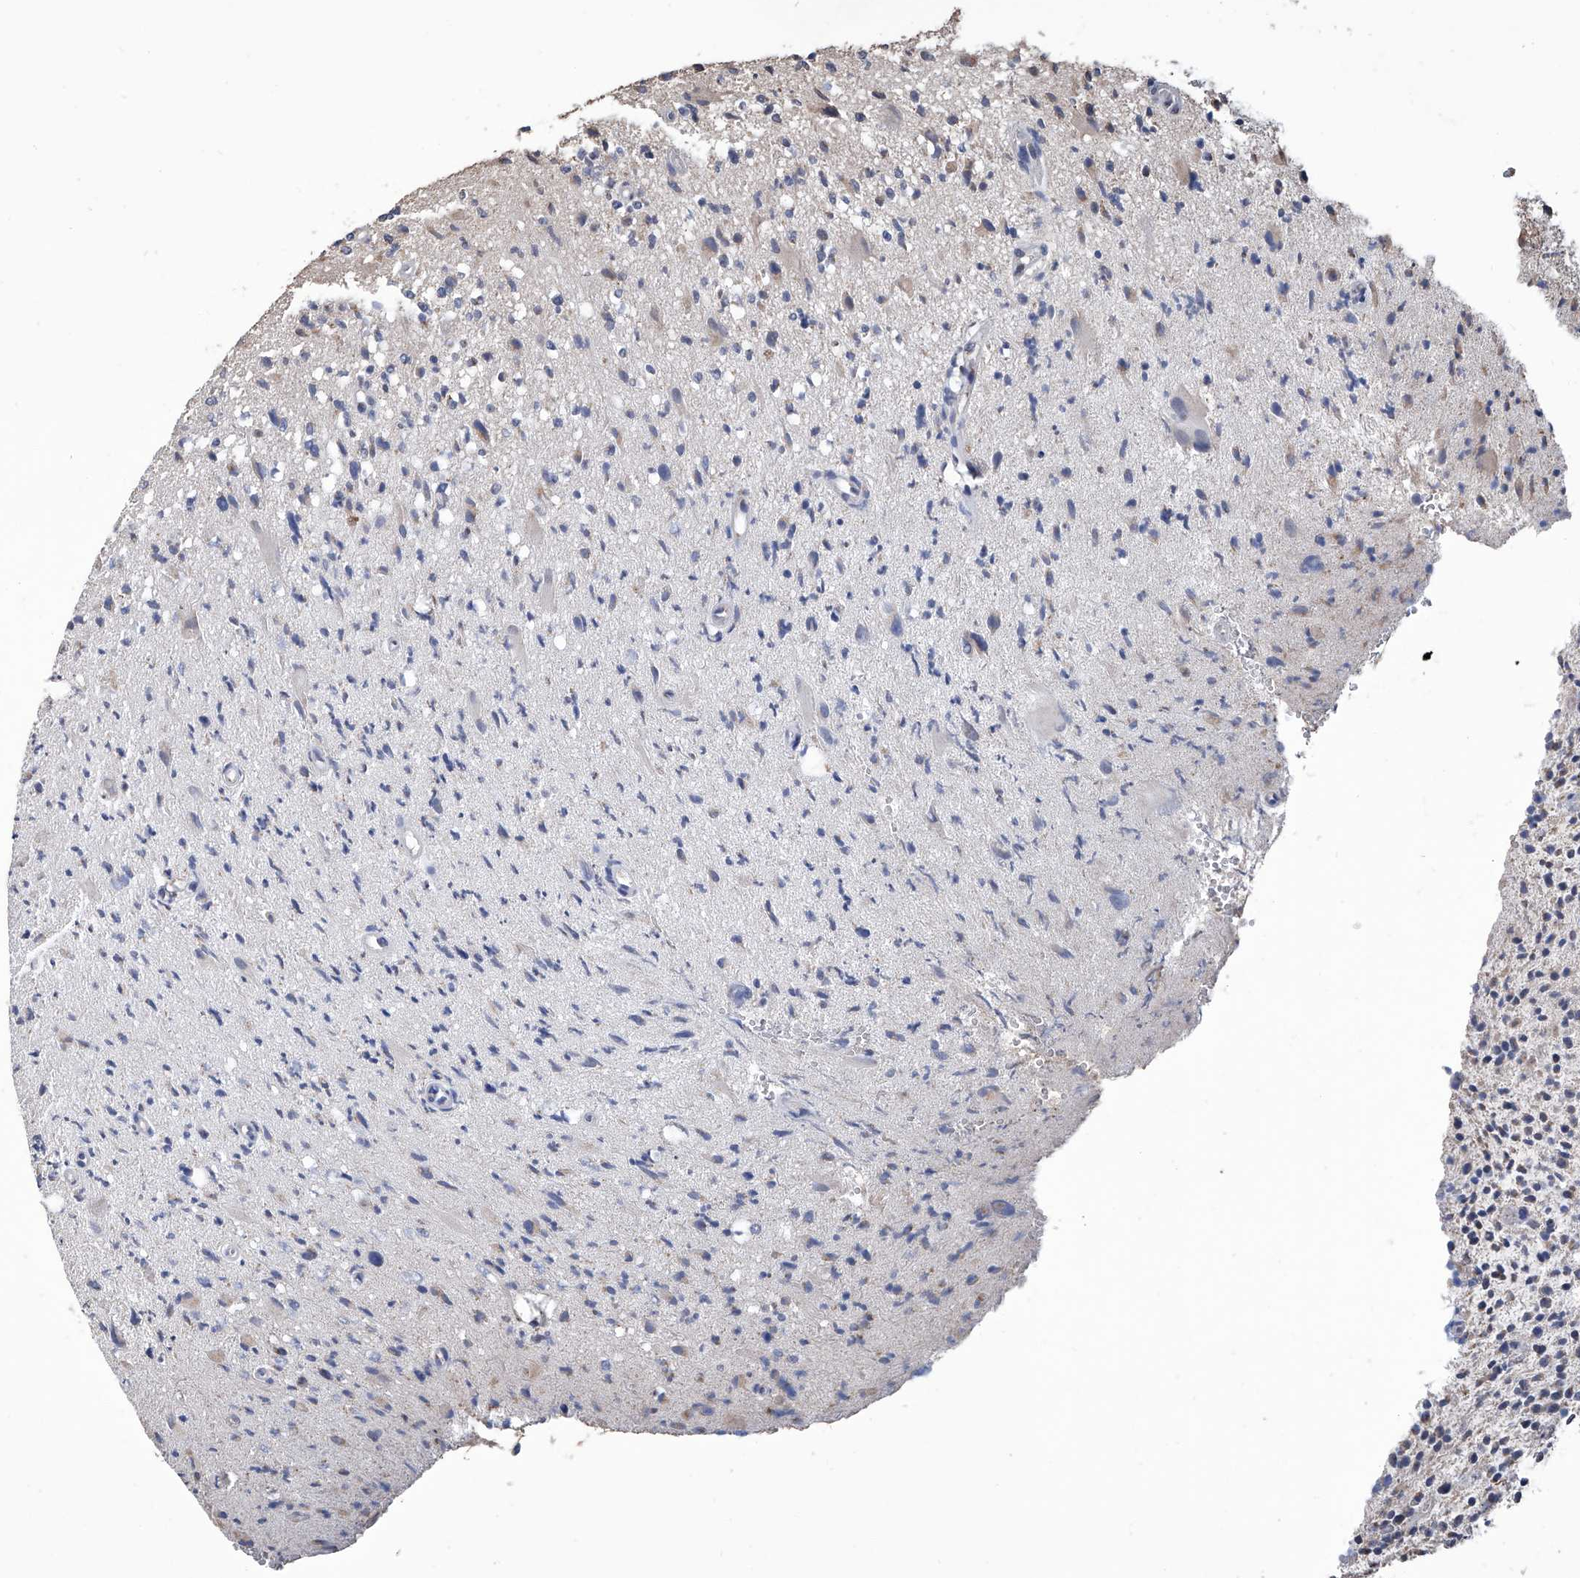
{"staining": {"intensity": "negative", "quantity": "none", "location": "none"}, "tissue": "glioma", "cell_type": "Tumor cells", "image_type": "cancer", "snomed": [{"axis": "morphology", "description": "Glioma, malignant, High grade"}, {"axis": "topography", "description": "Brain"}], "caption": "DAB (3,3'-diaminobenzidine) immunohistochemical staining of glioma shows no significant positivity in tumor cells.", "gene": "GPT", "patient": {"sex": "male", "age": 48}}